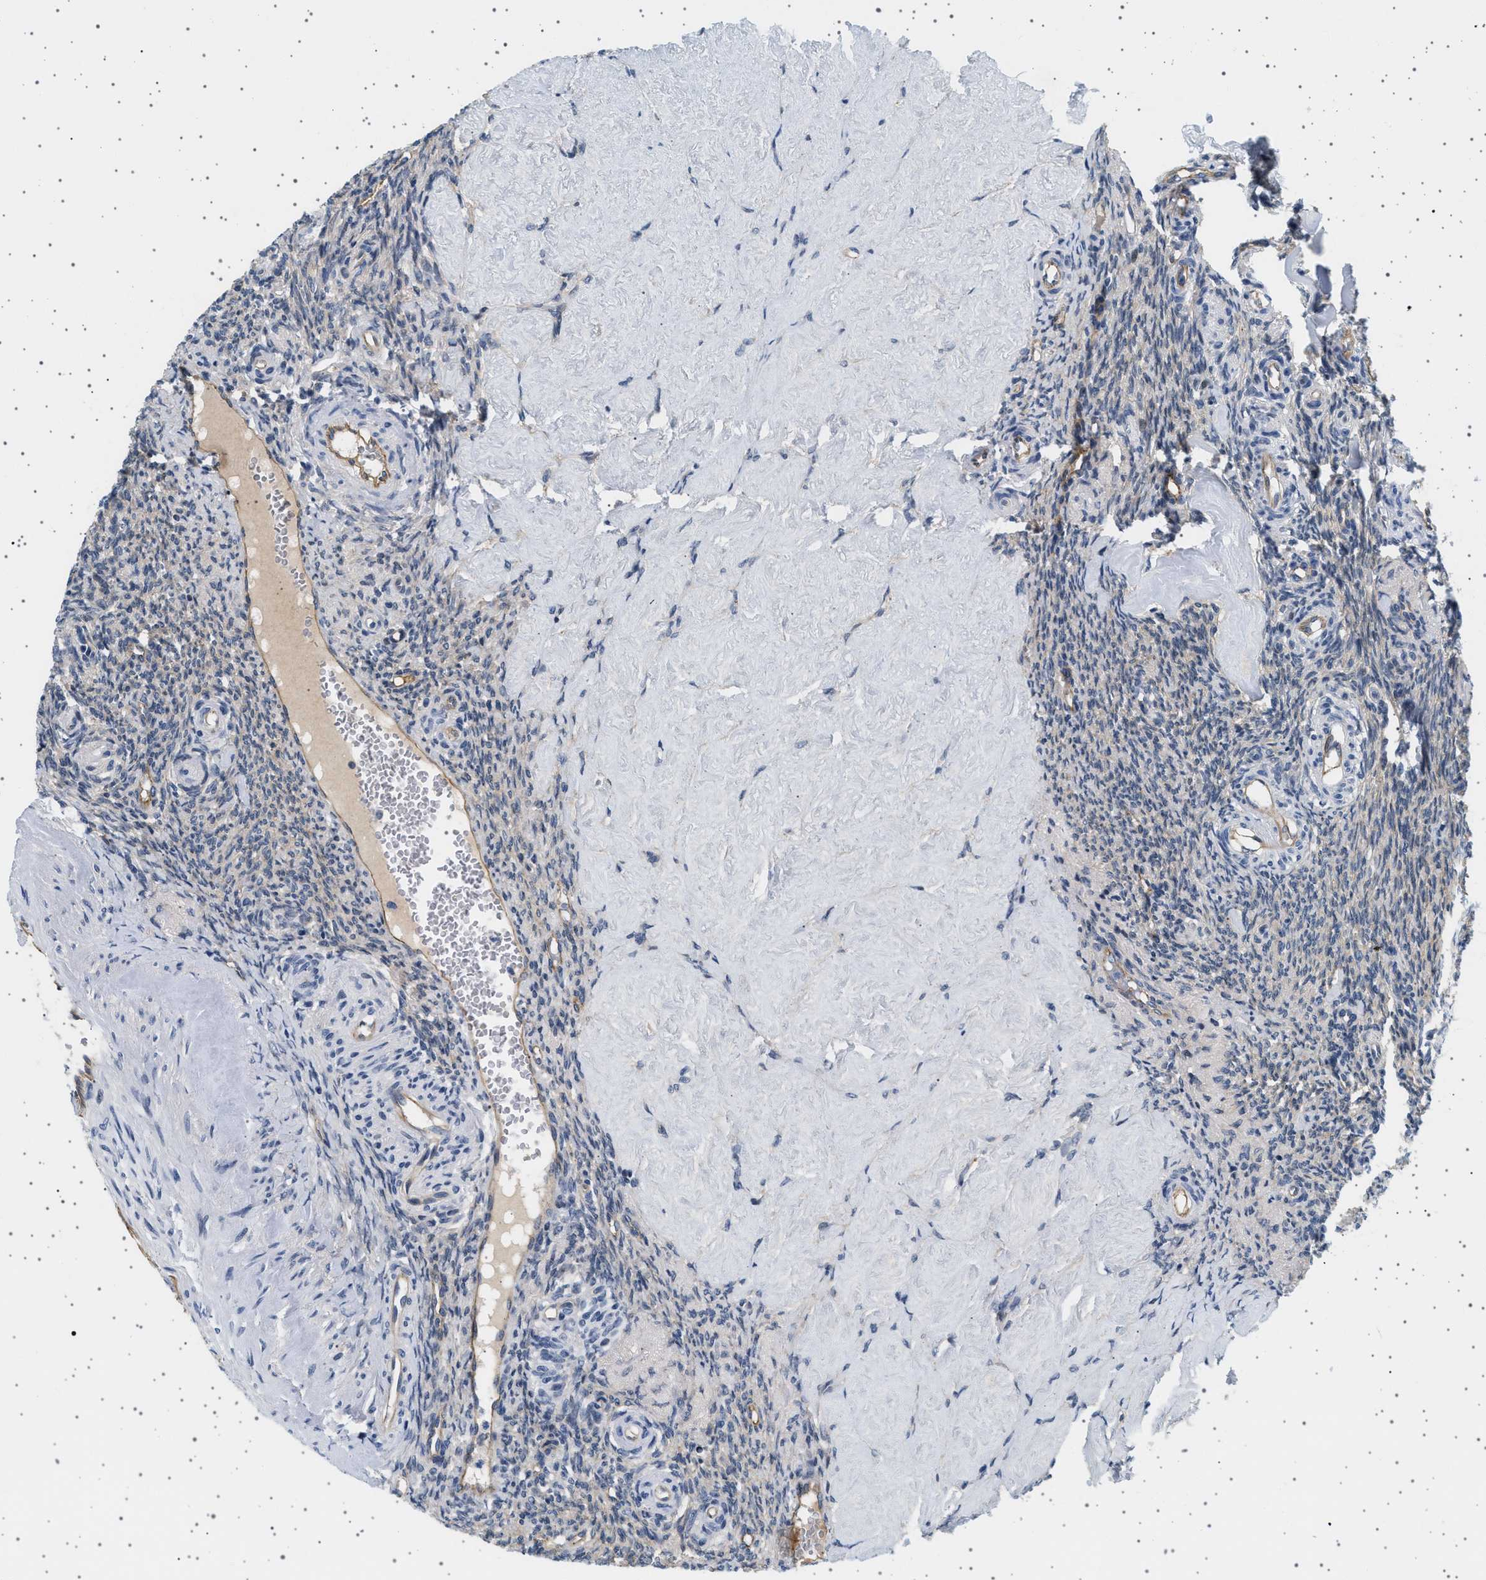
{"staining": {"intensity": "weak", "quantity": "25%-75%", "location": "cytoplasmic/membranous"}, "tissue": "ovary", "cell_type": "Ovarian stroma cells", "image_type": "normal", "snomed": [{"axis": "morphology", "description": "Normal tissue, NOS"}, {"axis": "topography", "description": "Ovary"}], "caption": "Weak cytoplasmic/membranous positivity for a protein is seen in approximately 25%-75% of ovarian stroma cells of normal ovary using immunohistochemistry.", "gene": "PLPP6", "patient": {"sex": "female", "age": 41}}